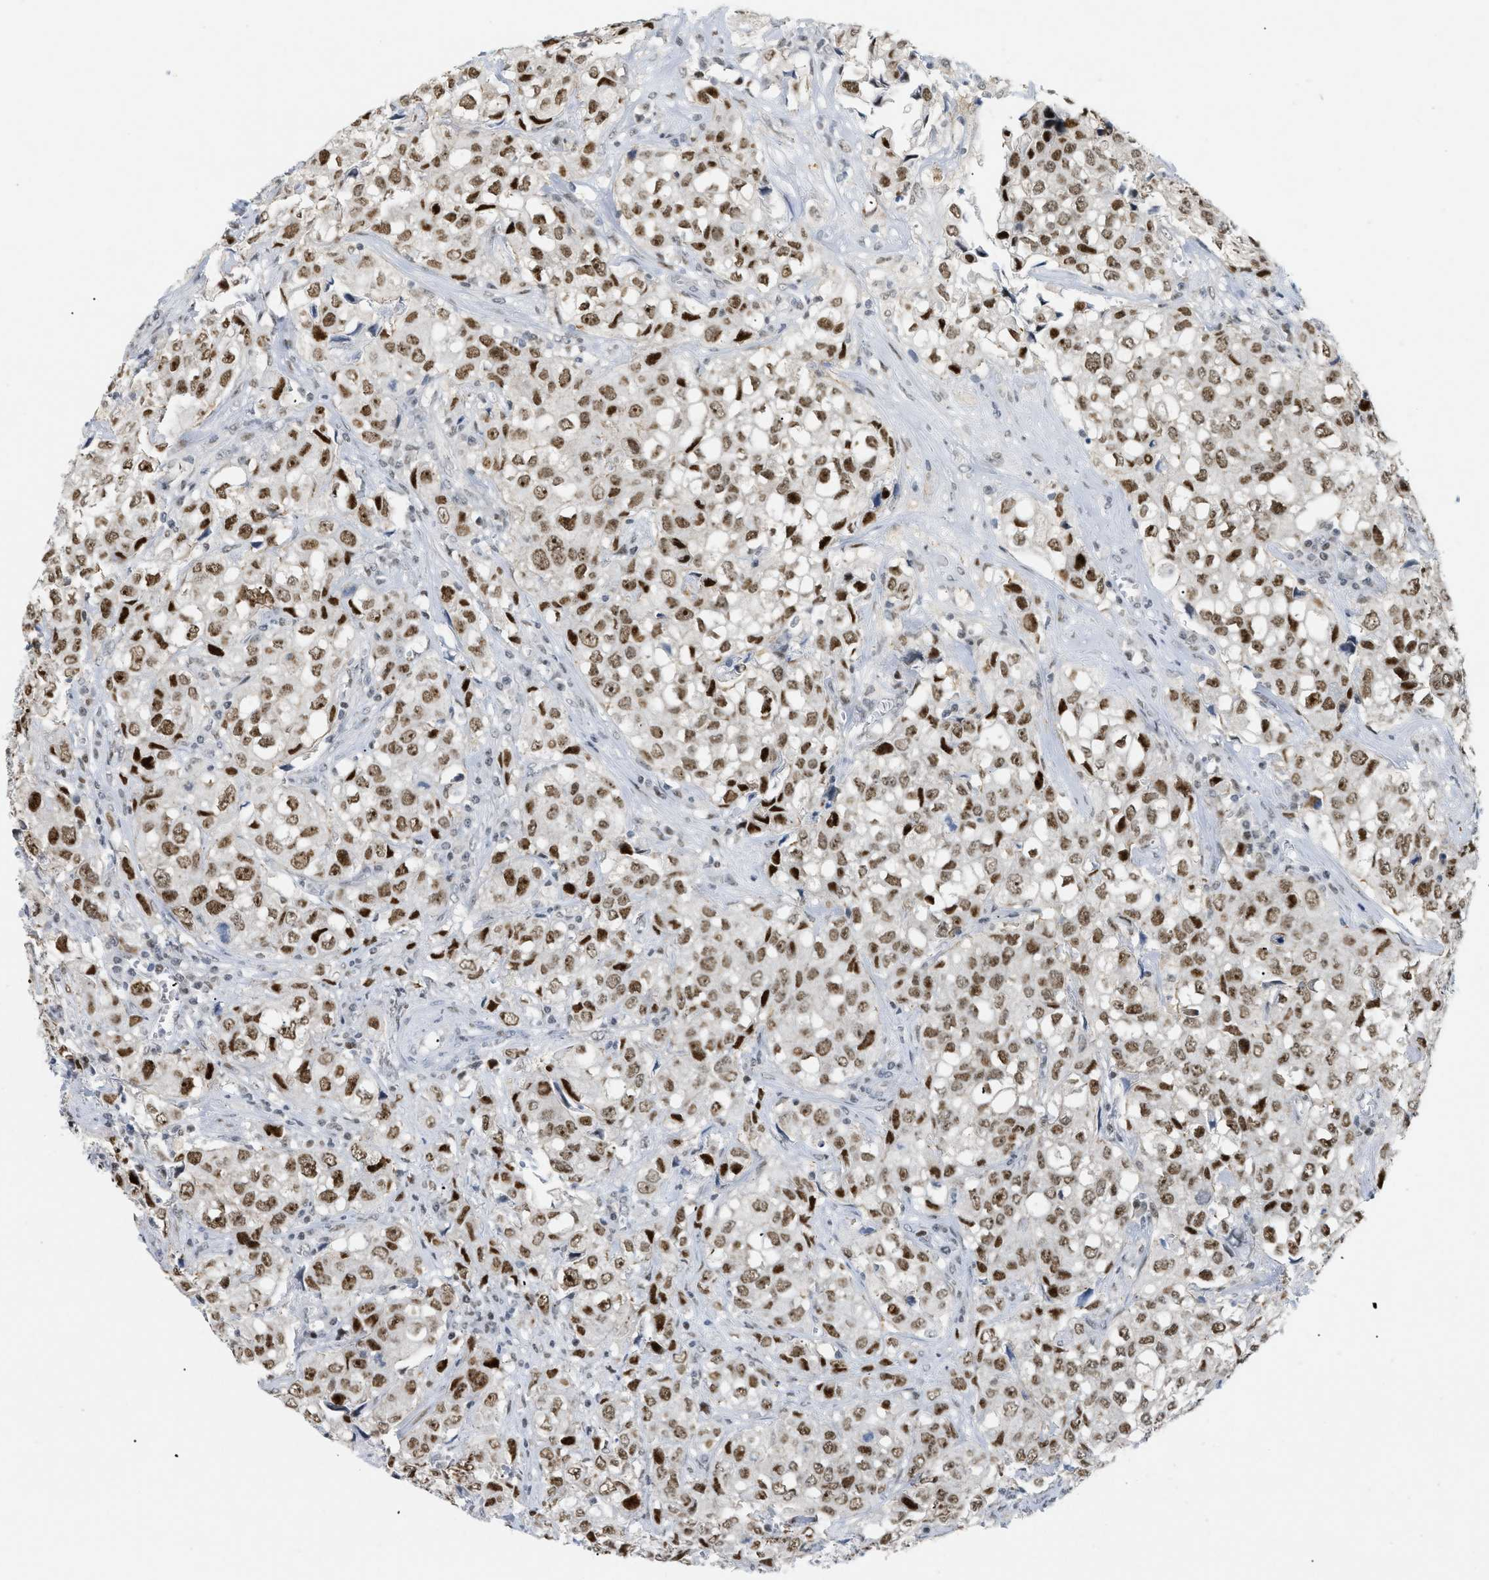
{"staining": {"intensity": "moderate", "quantity": ">75%", "location": "nuclear"}, "tissue": "urothelial cancer", "cell_type": "Tumor cells", "image_type": "cancer", "snomed": [{"axis": "morphology", "description": "Urothelial carcinoma, High grade"}, {"axis": "topography", "description": "Urinary bladder"}], "caption": "A histopathology image of urothelial cancer stained for a protein demonstrates moderate nuclear brown staining in tumor cells.", "gene": "MED1", "patient": {"sex": "female", "age": 75}}